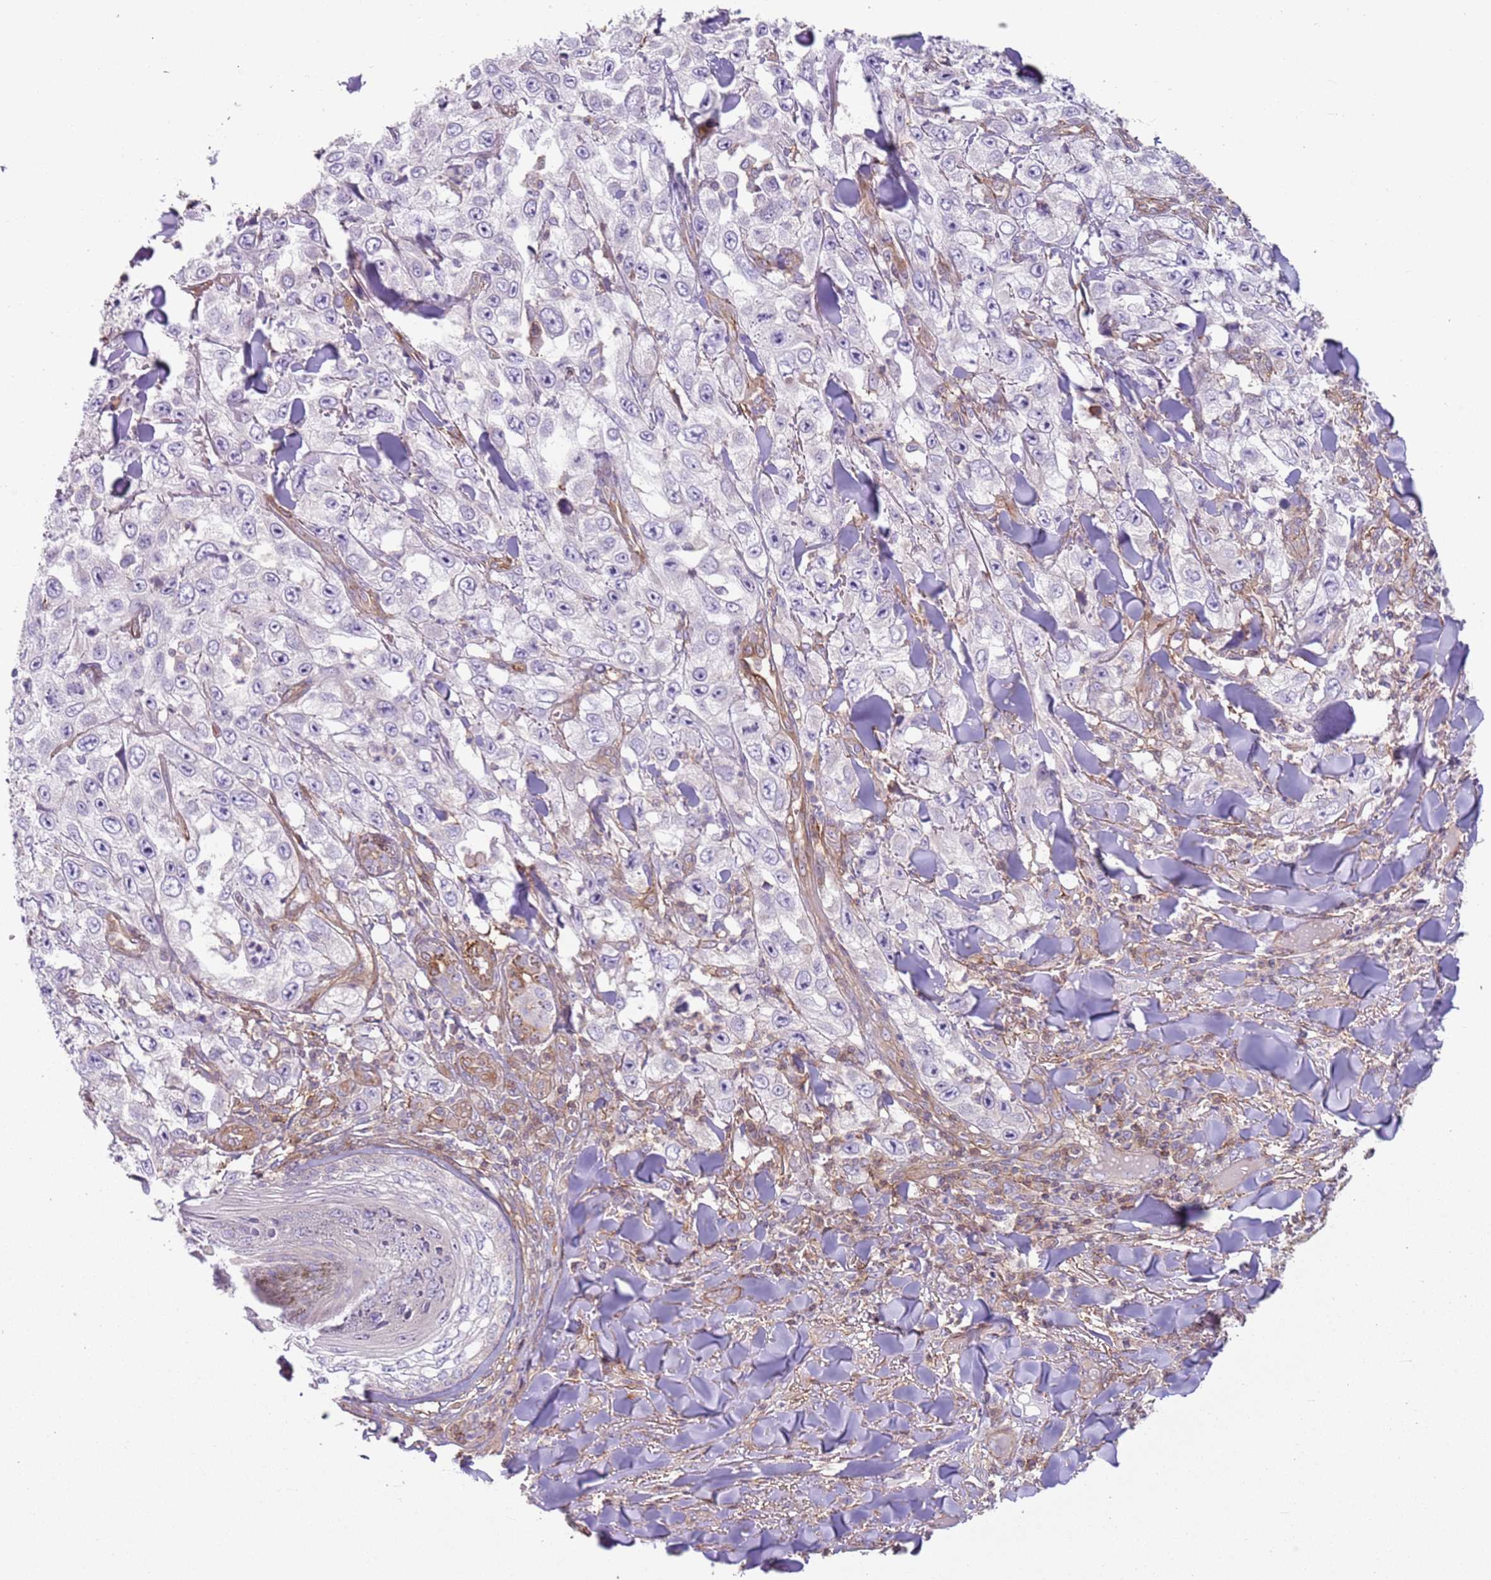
{"staining": {"intensity": "negative", "quantity": "none", "location": "none"}, "tissue": "skin cancer", "cell_type": "Tumor cells", "image_type": "cancer", "snomed": [{"axis": "morphology", "description": "Squamous cell carcinoma, NOS"}, {"axis": "topography", "description": "Skin"}], "caption": "This is an immunohistochemistry histopathology image of human skin cancer. There is no positivity in tumor cells.", "gene": "GNAI3", "patient": {"sex": "male", "age": 82}}